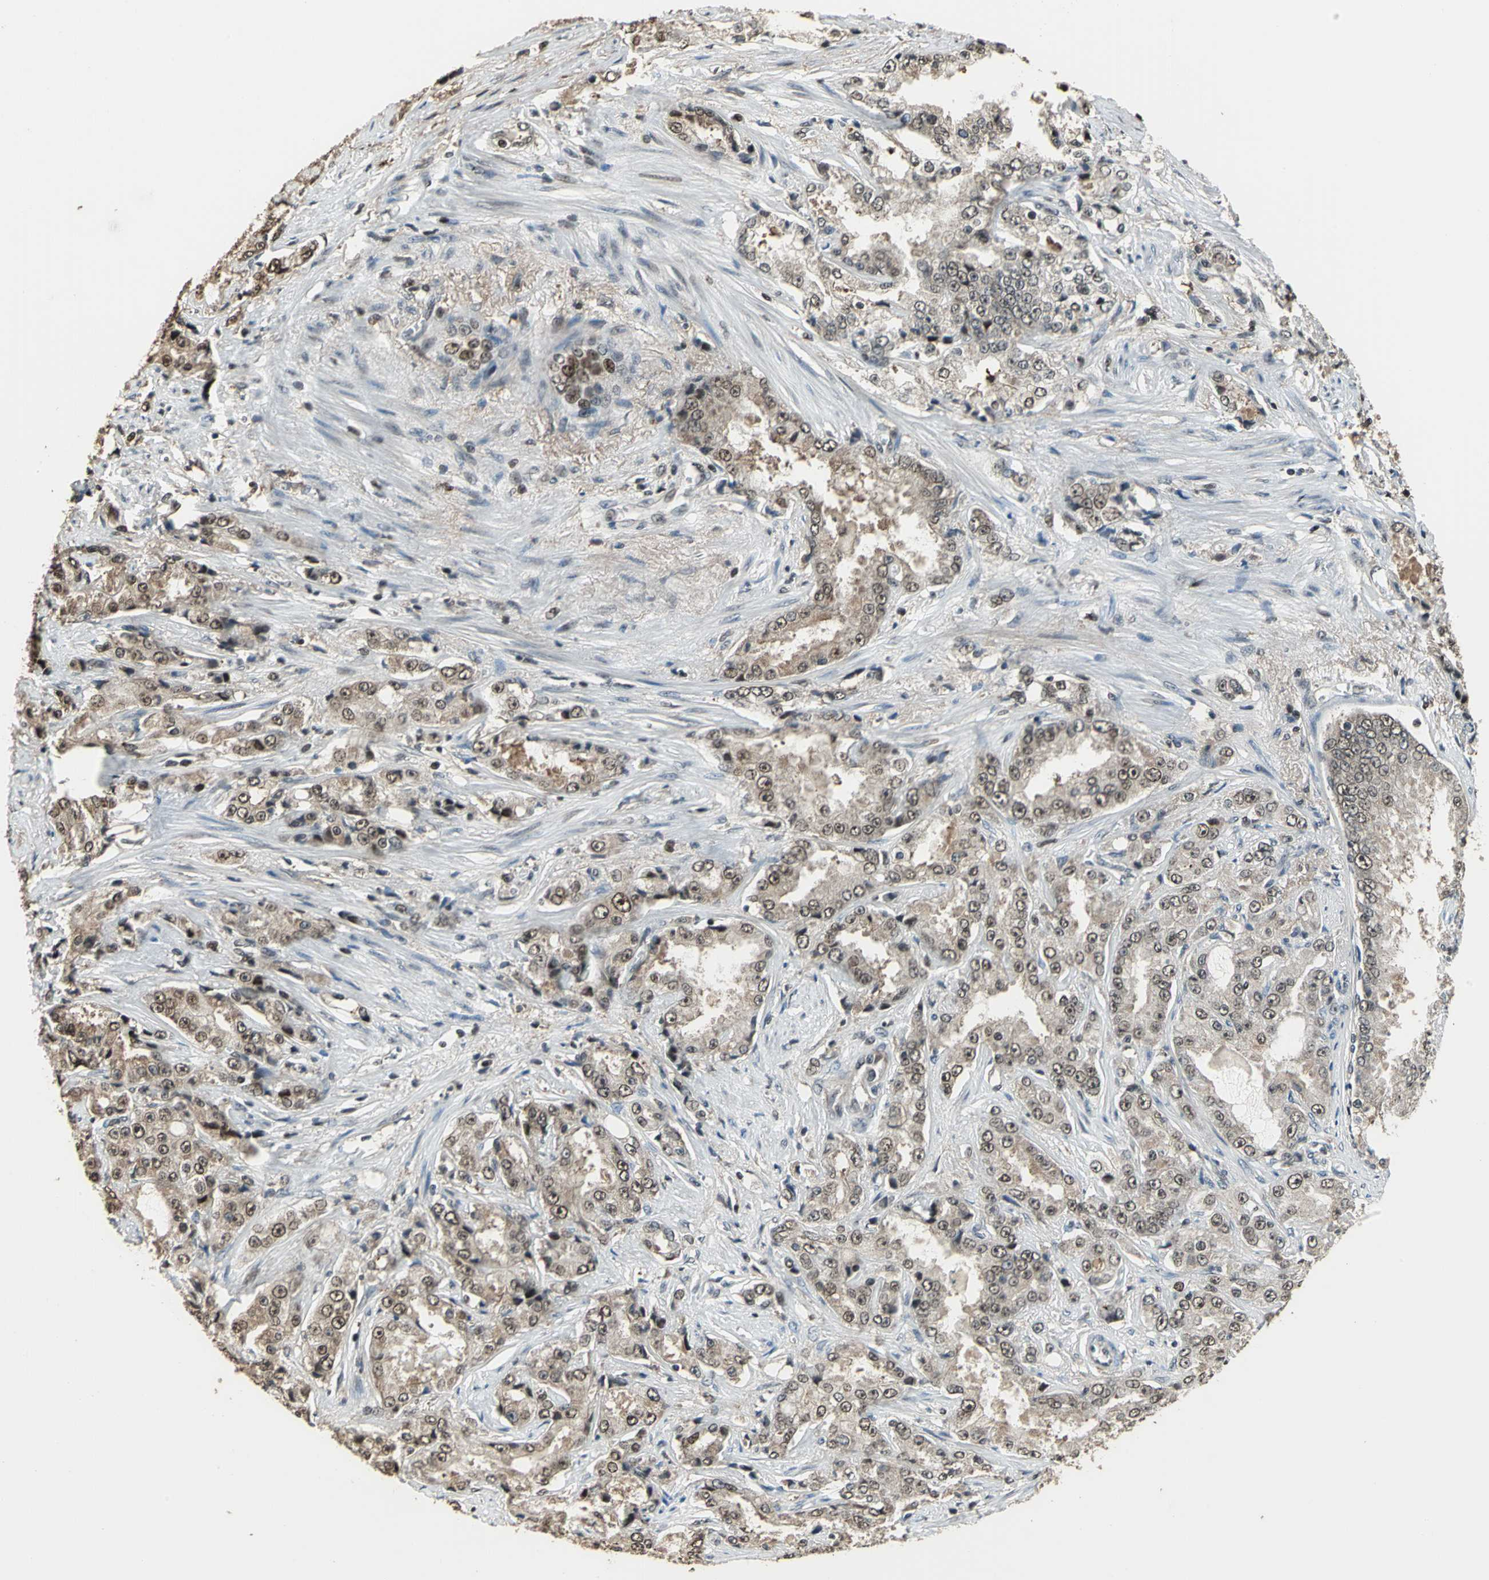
{"staining": {"intensity": "moderate", "quantity": "25%-75%", "location": "cytoplasmic/membranous,nuclear"}, "tissue": "prostate cancer", "cell_type": "Tumor cells", "image_type": "cancer", "snomed": [{"axis": "morphology", "description": "Adenocarcinoma, High grade"}, {"axis": "topography", "description": "Prostate"}], "caption": "About 25%-75% of tumor cells in human prostate high-grade adenocarcinoma exhibit moderate cytoplasmic/membranous and nuclear protein positivity as visualized by brown immunohistochemical staining.", "gene": "MIS18BP1", "patient": {"sex": "male", "age": 73}}